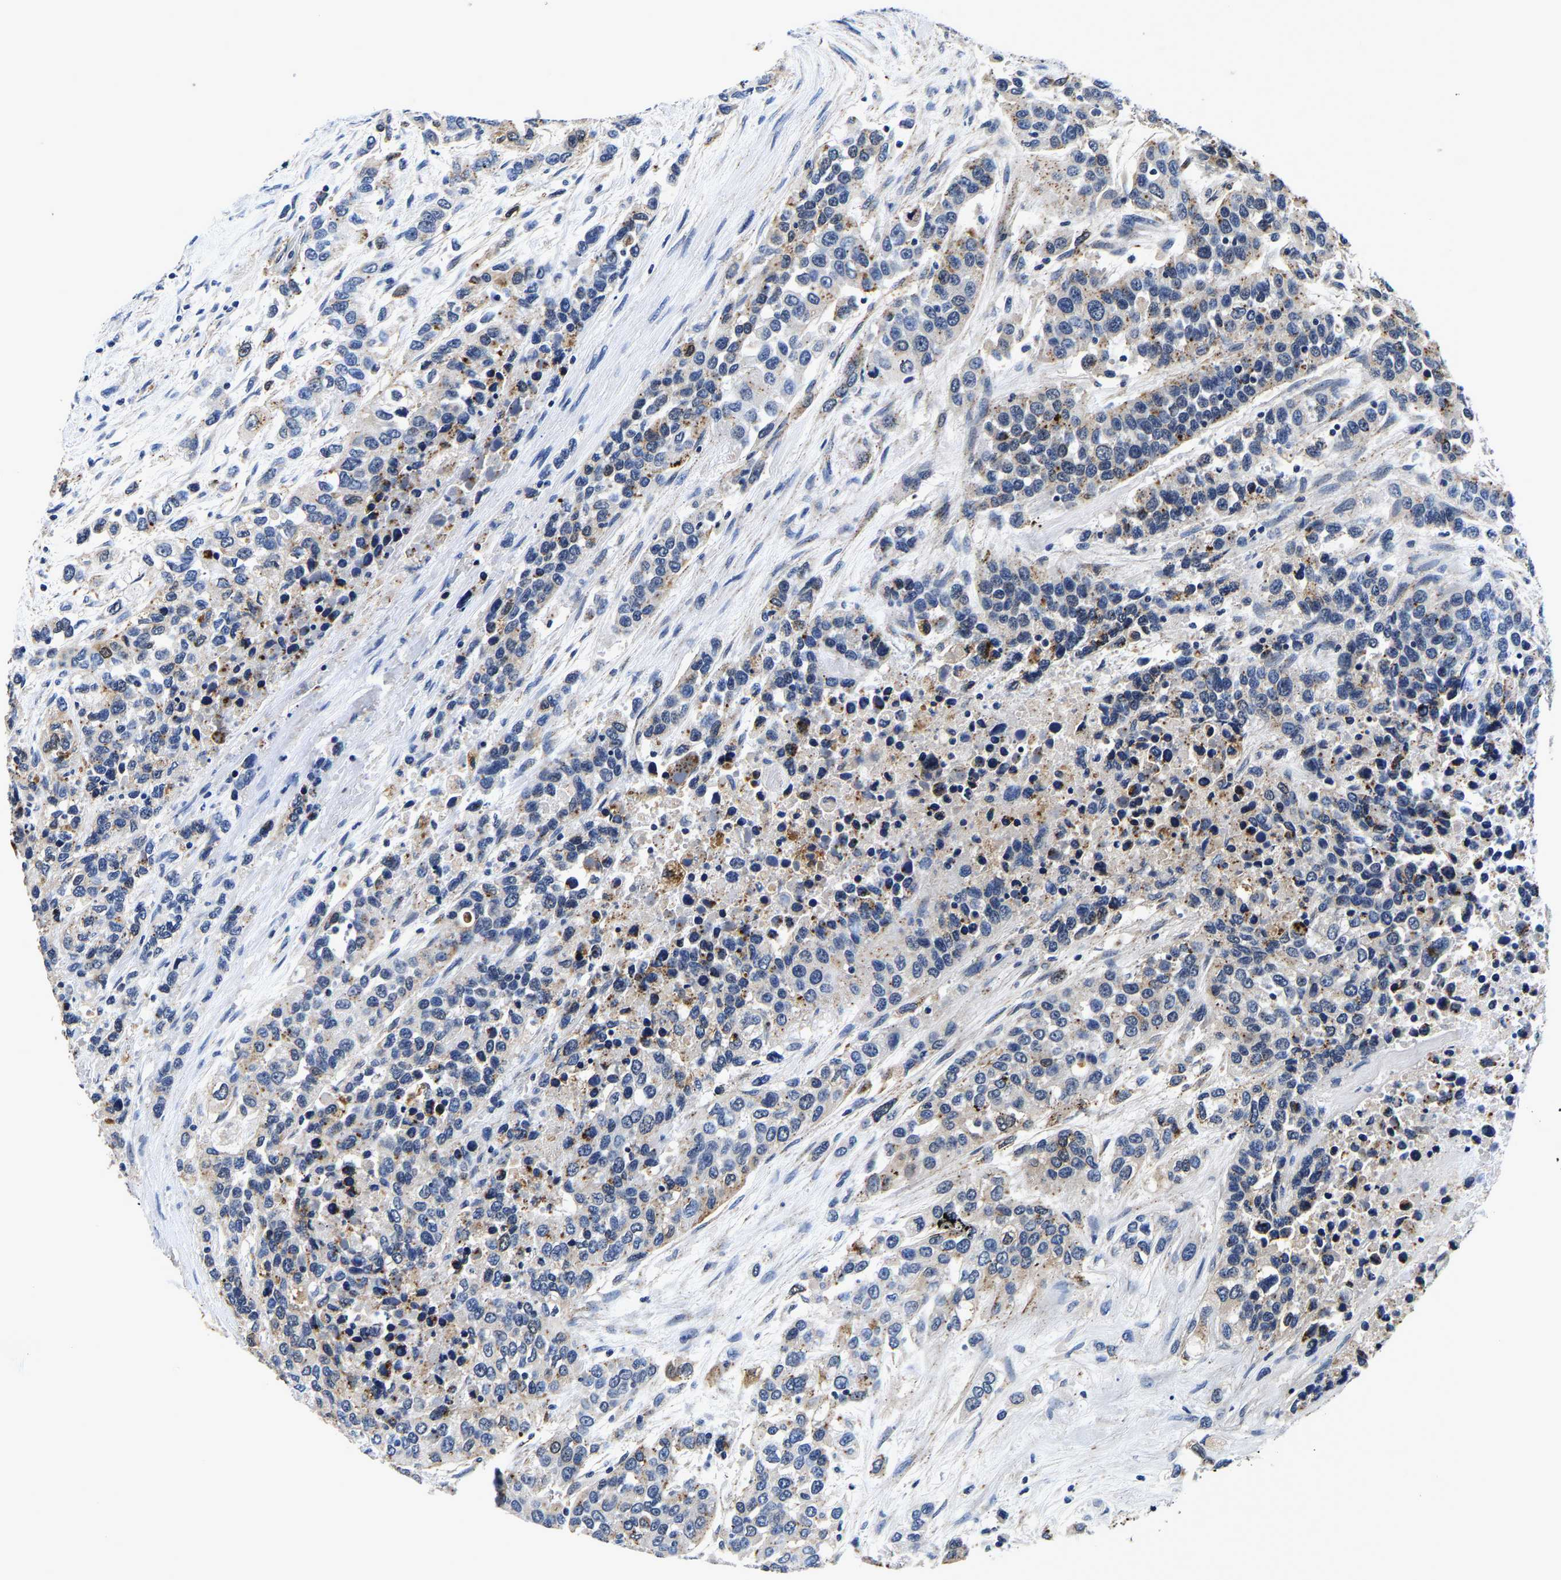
{"staining": {"intensity": "strong", "quantity": "<25%", "location": "cytoplasmic/membranous"}, "tissue": "urothelial cancer", "cell_type": "Tumor cells", "image_type": "cancer", "snomed": [{"axis": "morphology", "description": "Urothelial carcinoma, High grade"}, {"axis": "topography", "description": "Urinary bladder"}], "caption": "Immunohistochemistry (IHC) staining of urothelial carcinoma (high-grade), which shows medium levels of strong cytoplasmic/membranous staining in approximately <25% of tumor cells indicating strong cytoplasmic/membranous protein expression. The staining was performed using DAB (brown) for protein detection and nuclei were counterstained in hematoxylin (blue).", "gene": "GRN", "patient": {"sex": "female", "age": 80}}